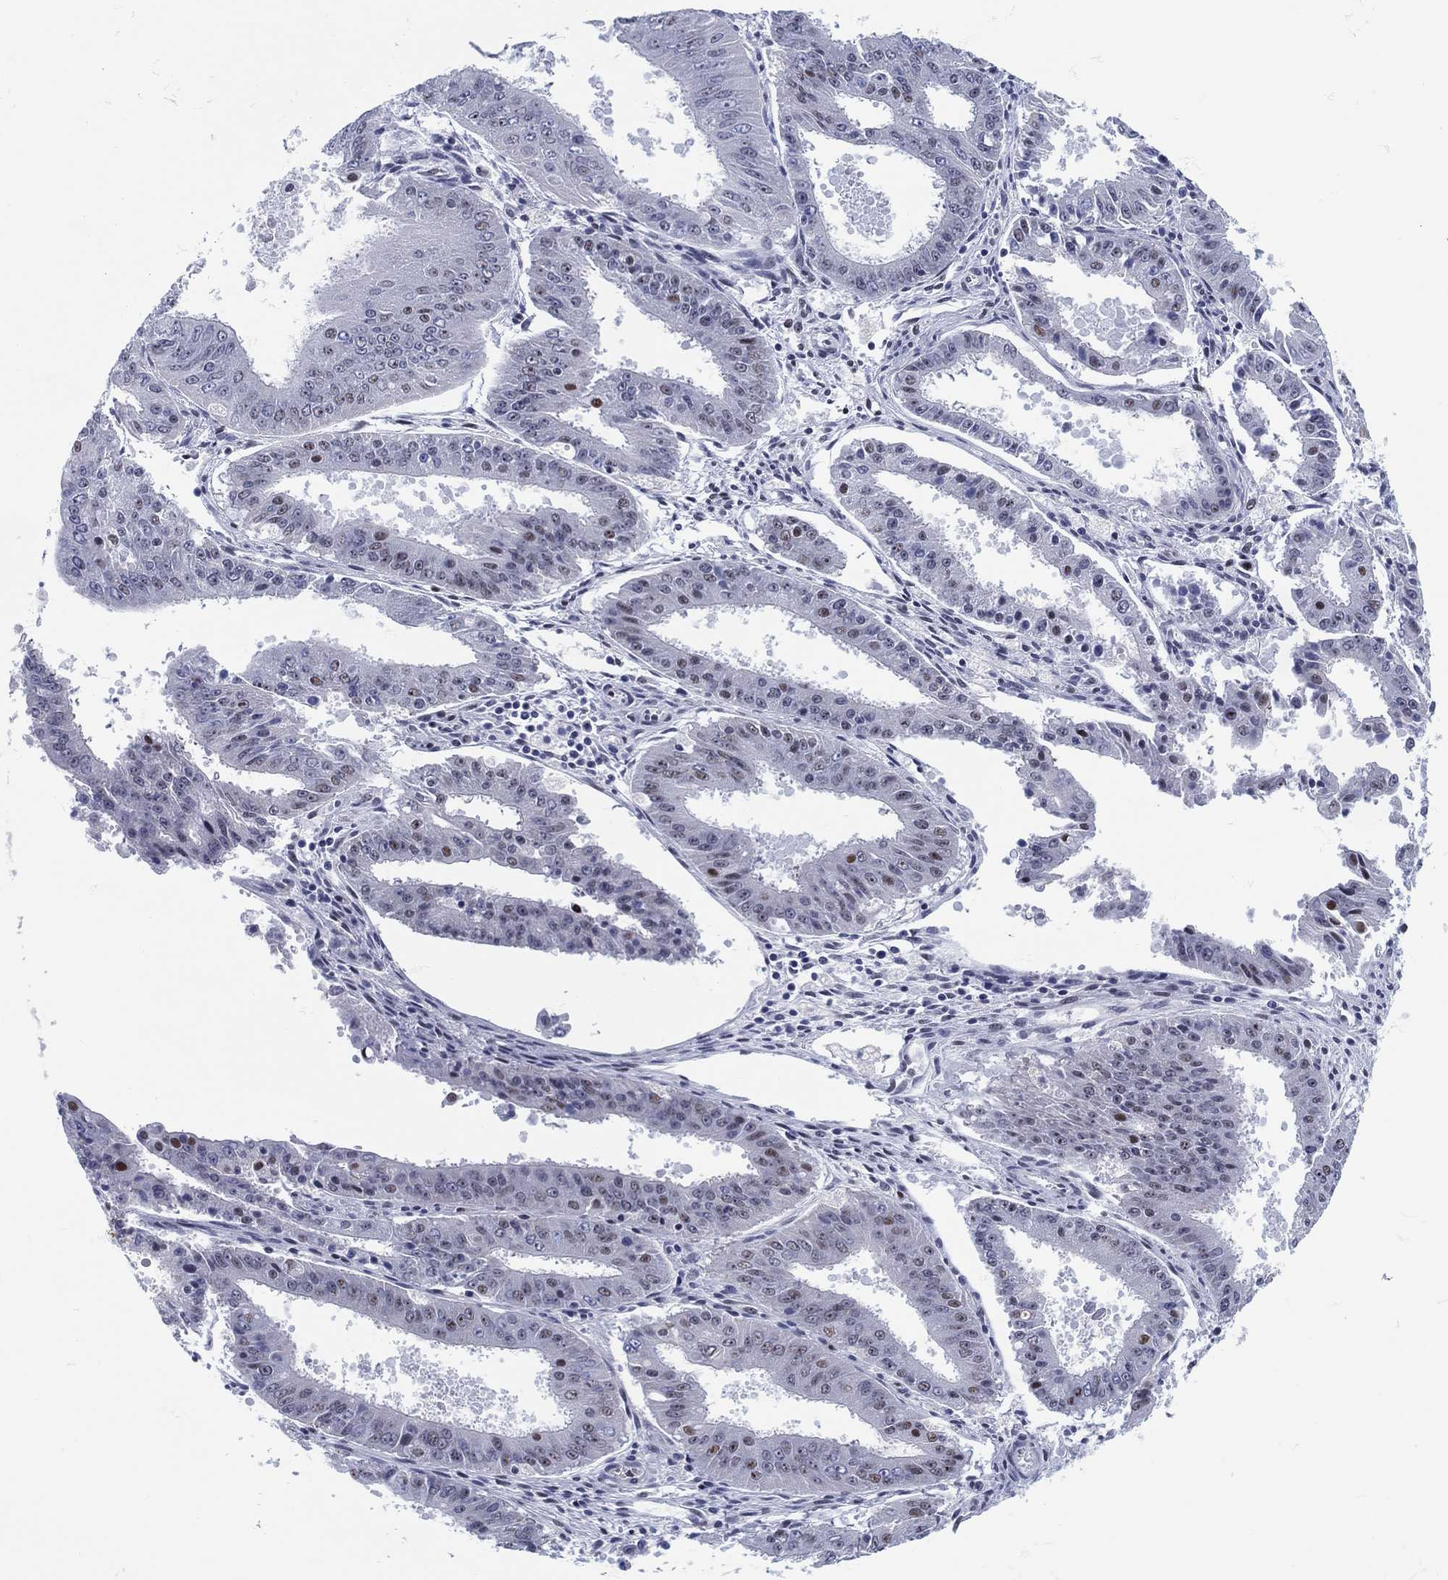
{"staining": {"intensity": "moderate", "quantity": "25%-75%", "location": "nuclear"}, "tissue": "ovarian cancer", "cell_type": "Tumor cells", "image_type": "cancer", "snomed": [{"axis": "morphology", "description": "Carcinoma, endometroid"}, {"axis": "topography", "description": "Ovary"}], "caption": "Immunohistochemistry micrograph of human ovarian endometroid carcinoma stained for a protein (brown), which displays medium levels of moderate nuclear staining in about 25%-75% of tumor cells.", "gene": "MAPK8IP1", "patient": {"sex": "female", "age": 42}}